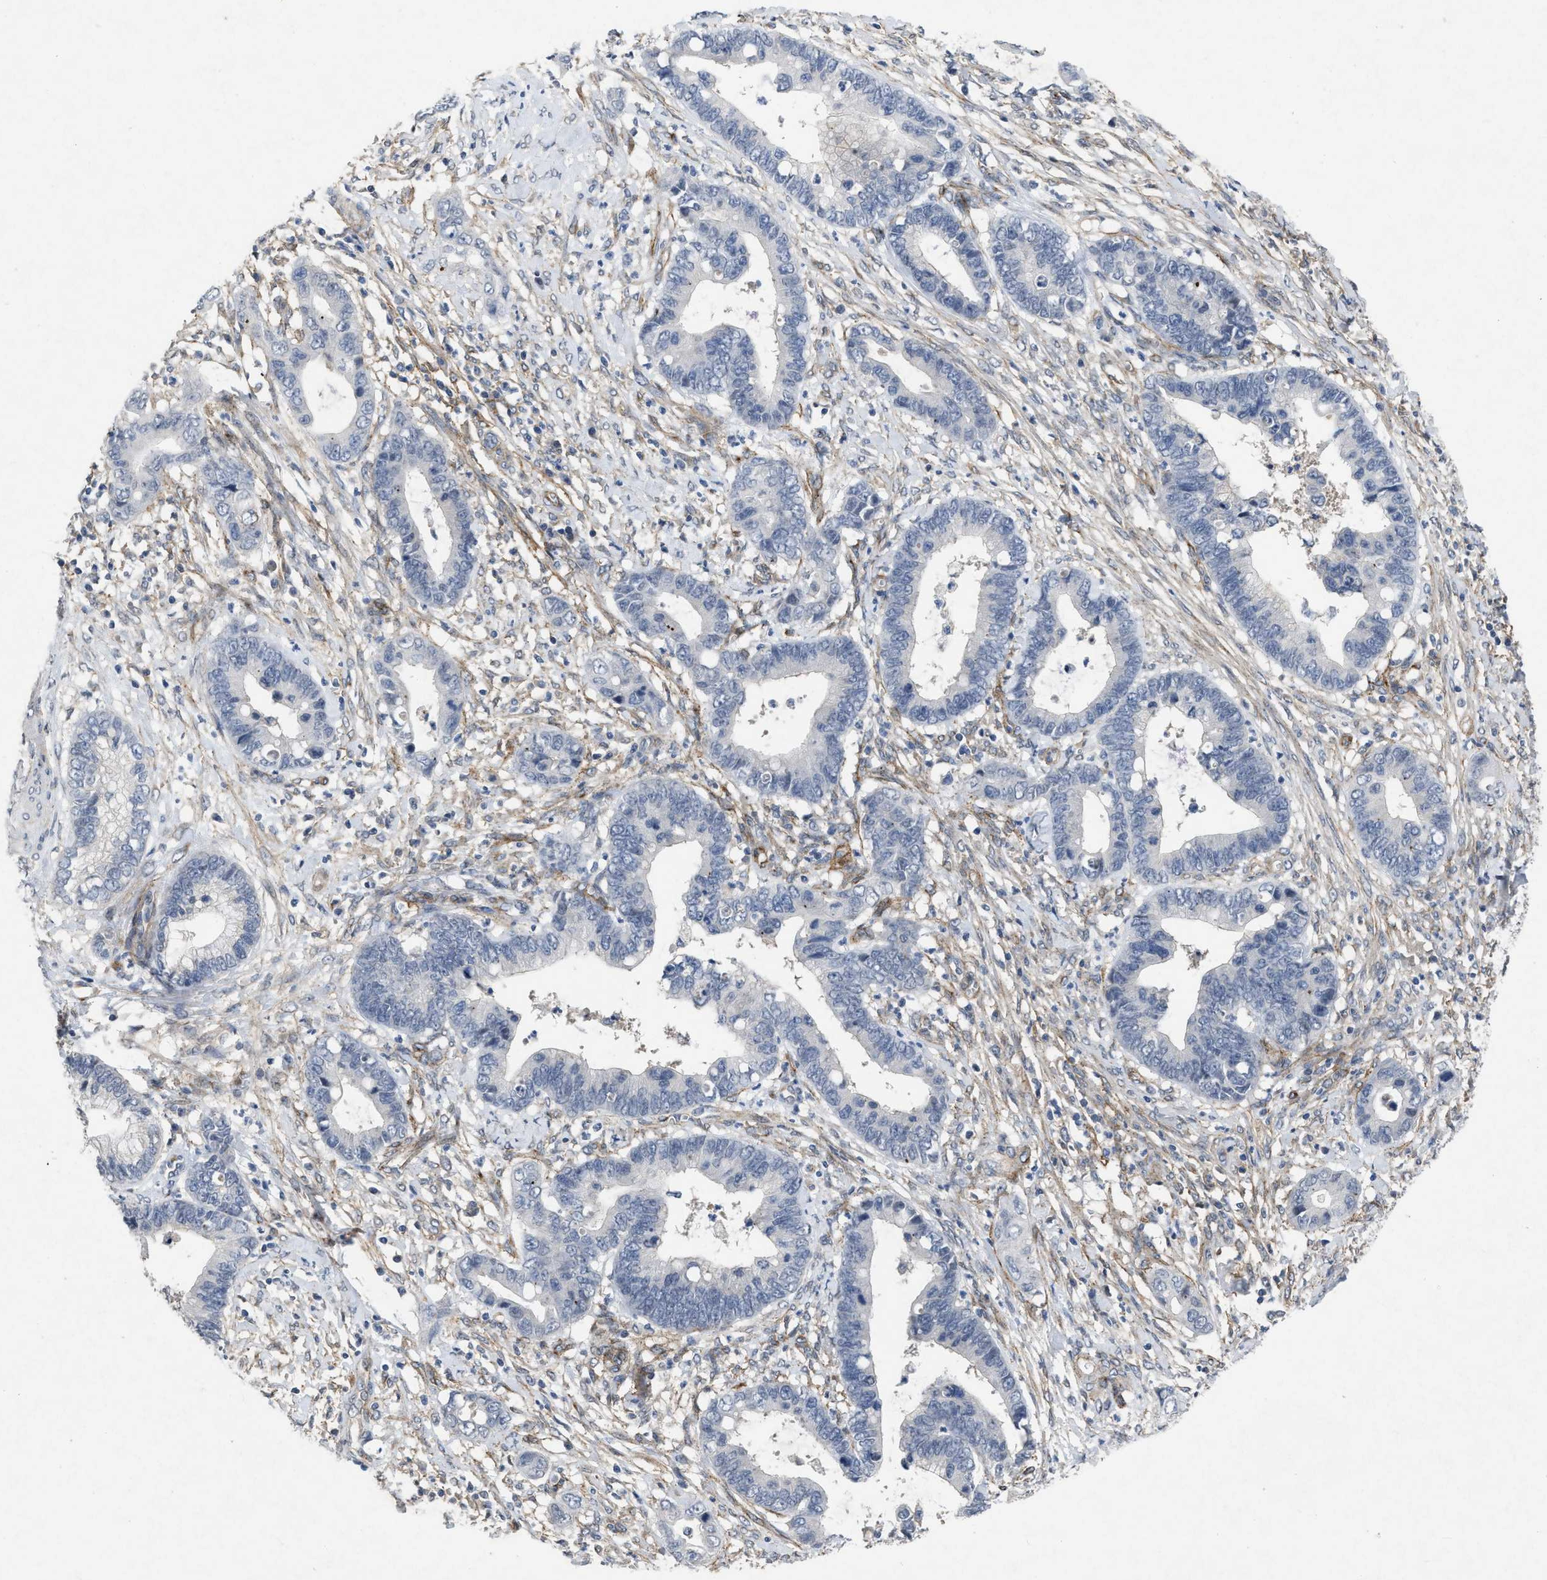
{"staining": {"intensity": "negative", "quantity": "none", "location": "none"}, "tissue": "cervical cancer", "cell_type": "Tumor cells", "image_type": "cancer", "snomed": [{"axis": "morphology", "description": "Adenocarcinoma, NOS"}, {"axis": "topography", "description": "Cervix"}], "caption": "Immunohistochemistry (IHC) histopathology image of human cervical cancer stained for a protein (brown), which reveals no expression in tumor cells.", "gene": "PDGFRA", "patient": {"sex": "female", "age": 44}}